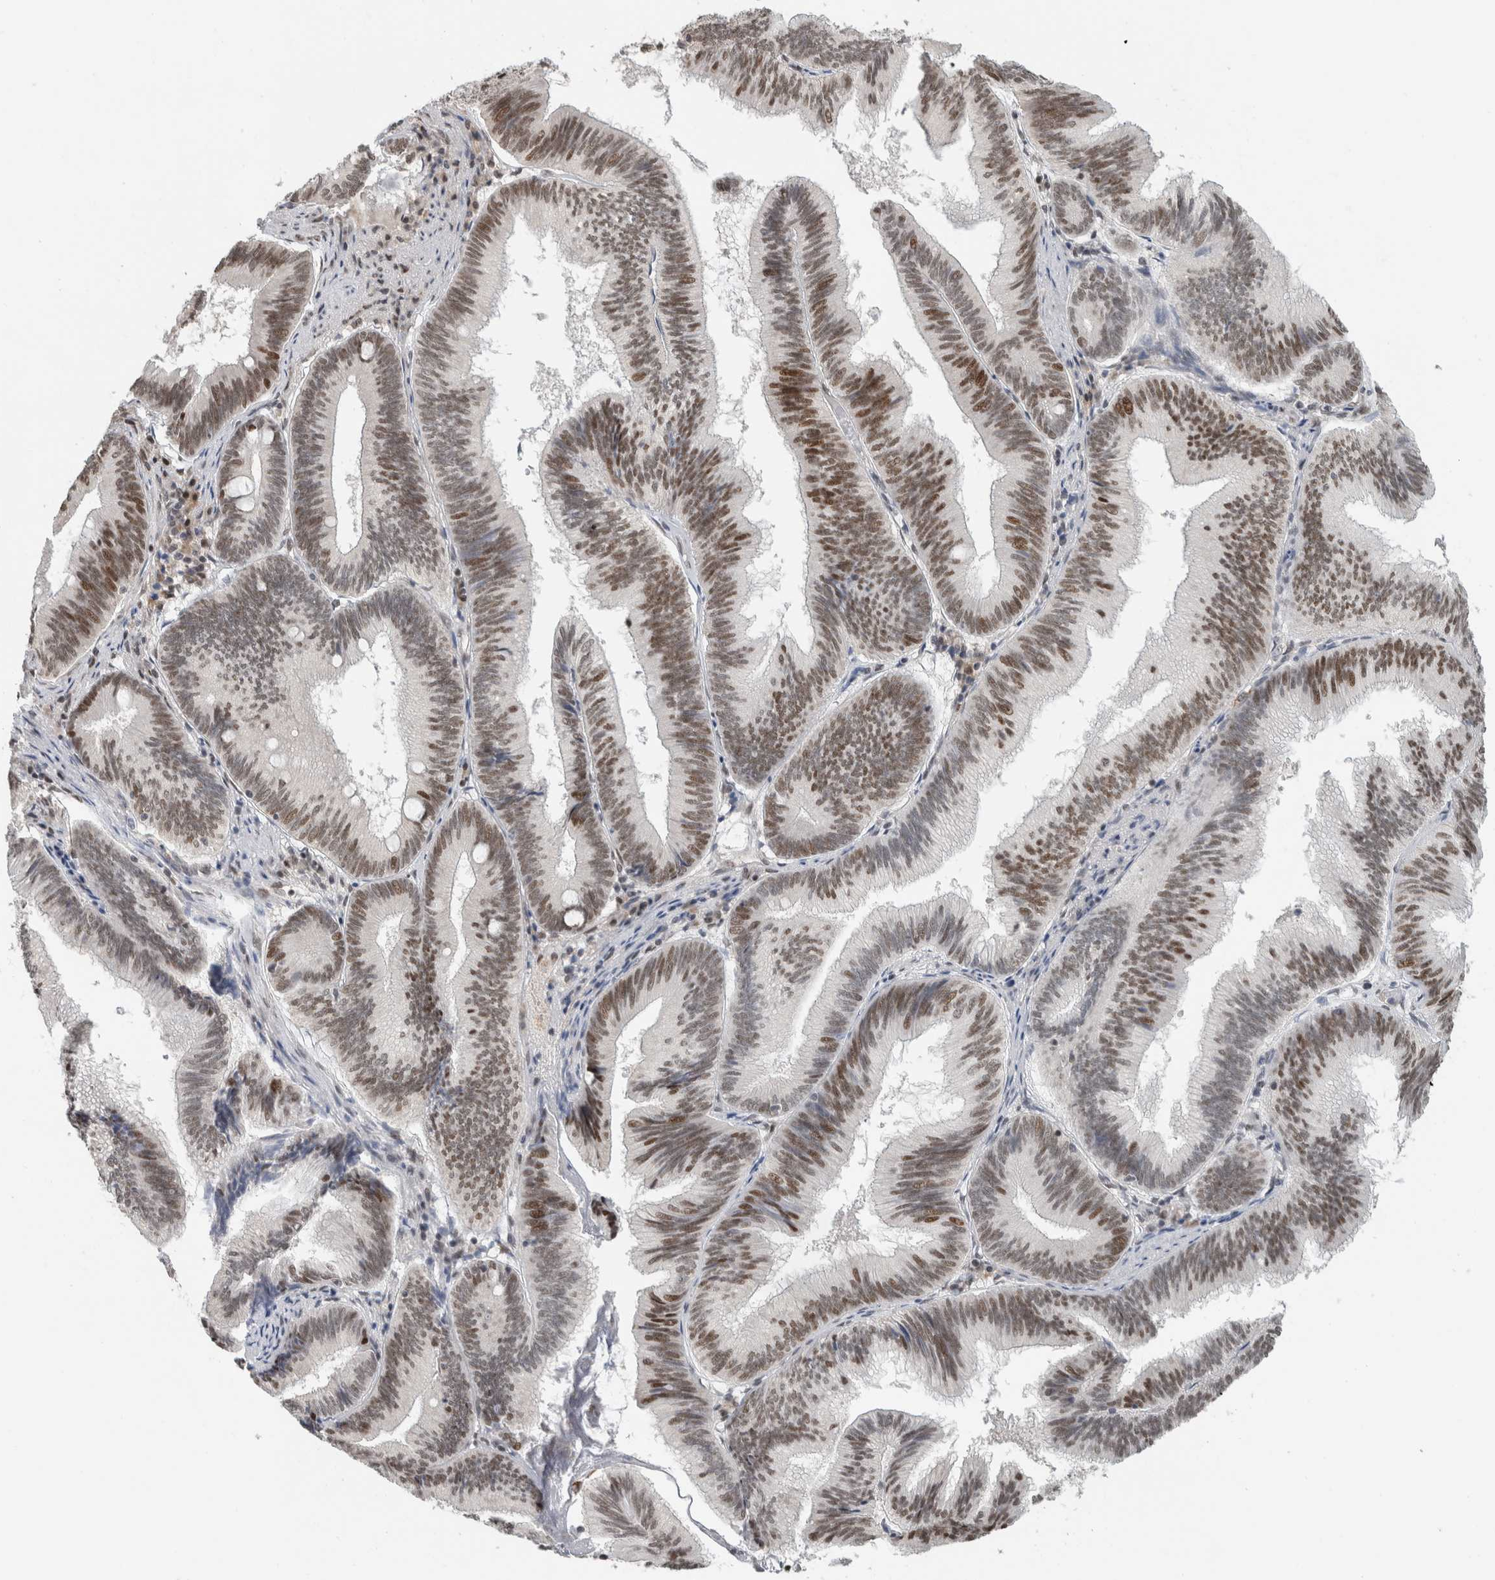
{"staining": {"intensity": "moderate", "quantity": ">75%", "location": "nuclear"}, "tissue": "pancreatic cancer", "cell_type": "Tumor cells", "image_type": "cancer", "snomed": [{"axis": "morphology", "description": "Adenocarcinoma, NOS"}, {"axis": "topography", "description": "Pancreas"}], "caption": "About >75% of tumor cells in pancreatic cancer (adenocarcinoma) reveal moderate nuclear protein positivity as visualized by brown immunohistochemical staining.", "gene": "HNRNPR", "patient": {"sex": "male", "age": 82}}